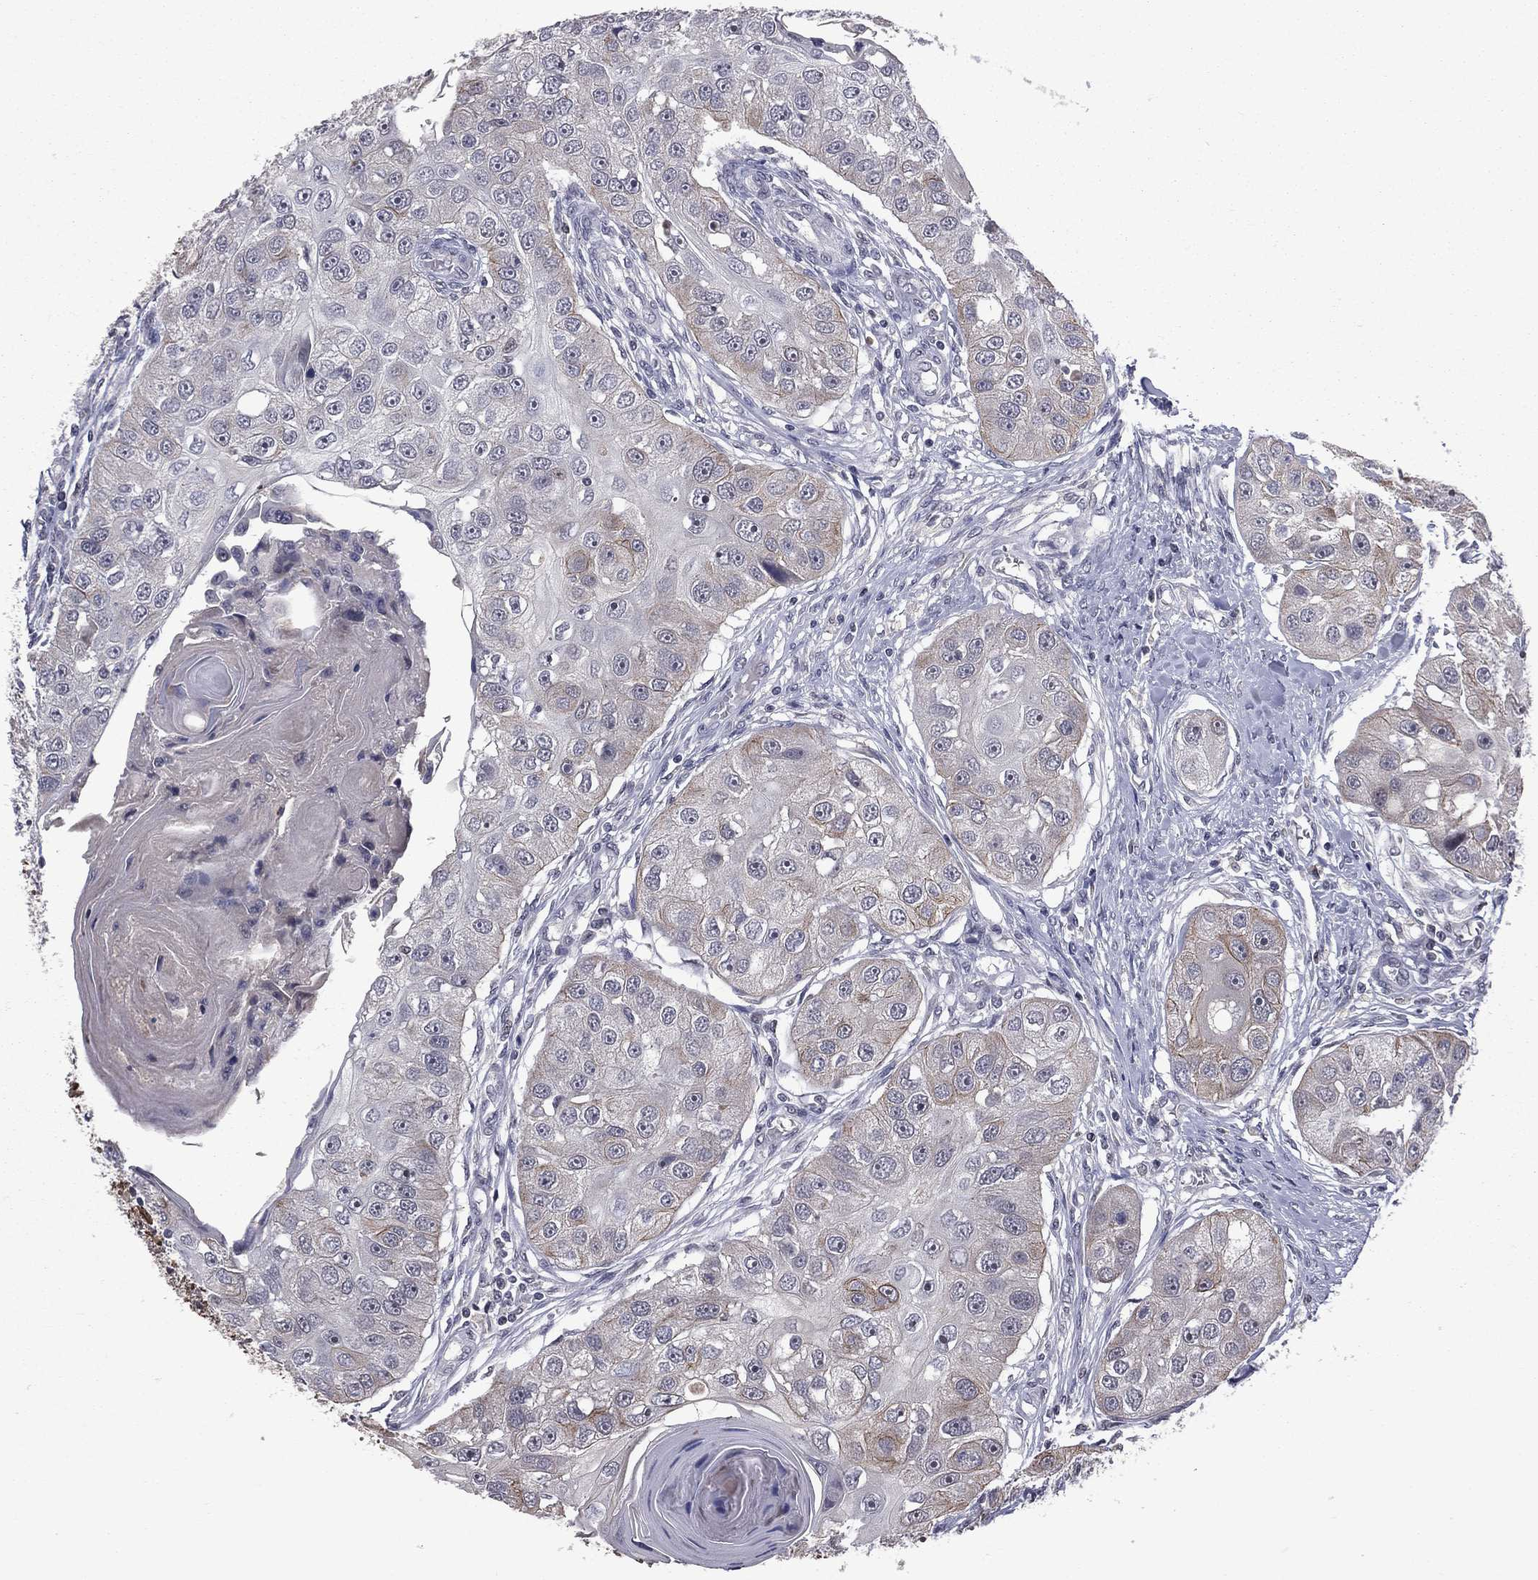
{"staining": {"intensity": "moderate", "quantity": "<25%", "location": "cytoplasmic/membranous"}, "tissue": "head and neck cancer", "cell_type": "Tumor cells", "image_type": "cancer", "snomed": [{"axis": "morphology", "description": "Normal tissue, NOS"}, {"axis": "morphology", "description": "Squamous cell carcinoma, NOS"}, {"axis": "topography", "description": "Skeletal muscle"}, {"axis": "topography", "description": "Head-Neck"}], "caption": "About <25% of tumor cells in head and neck cancer (squamous cell carcinoma) exhibit moderate cytoplasmic/membranous protein expression as visualized by brown immunohistochemical staining.", "gene": "DSG4", "patient": {"sex": "male", "age": 51}}